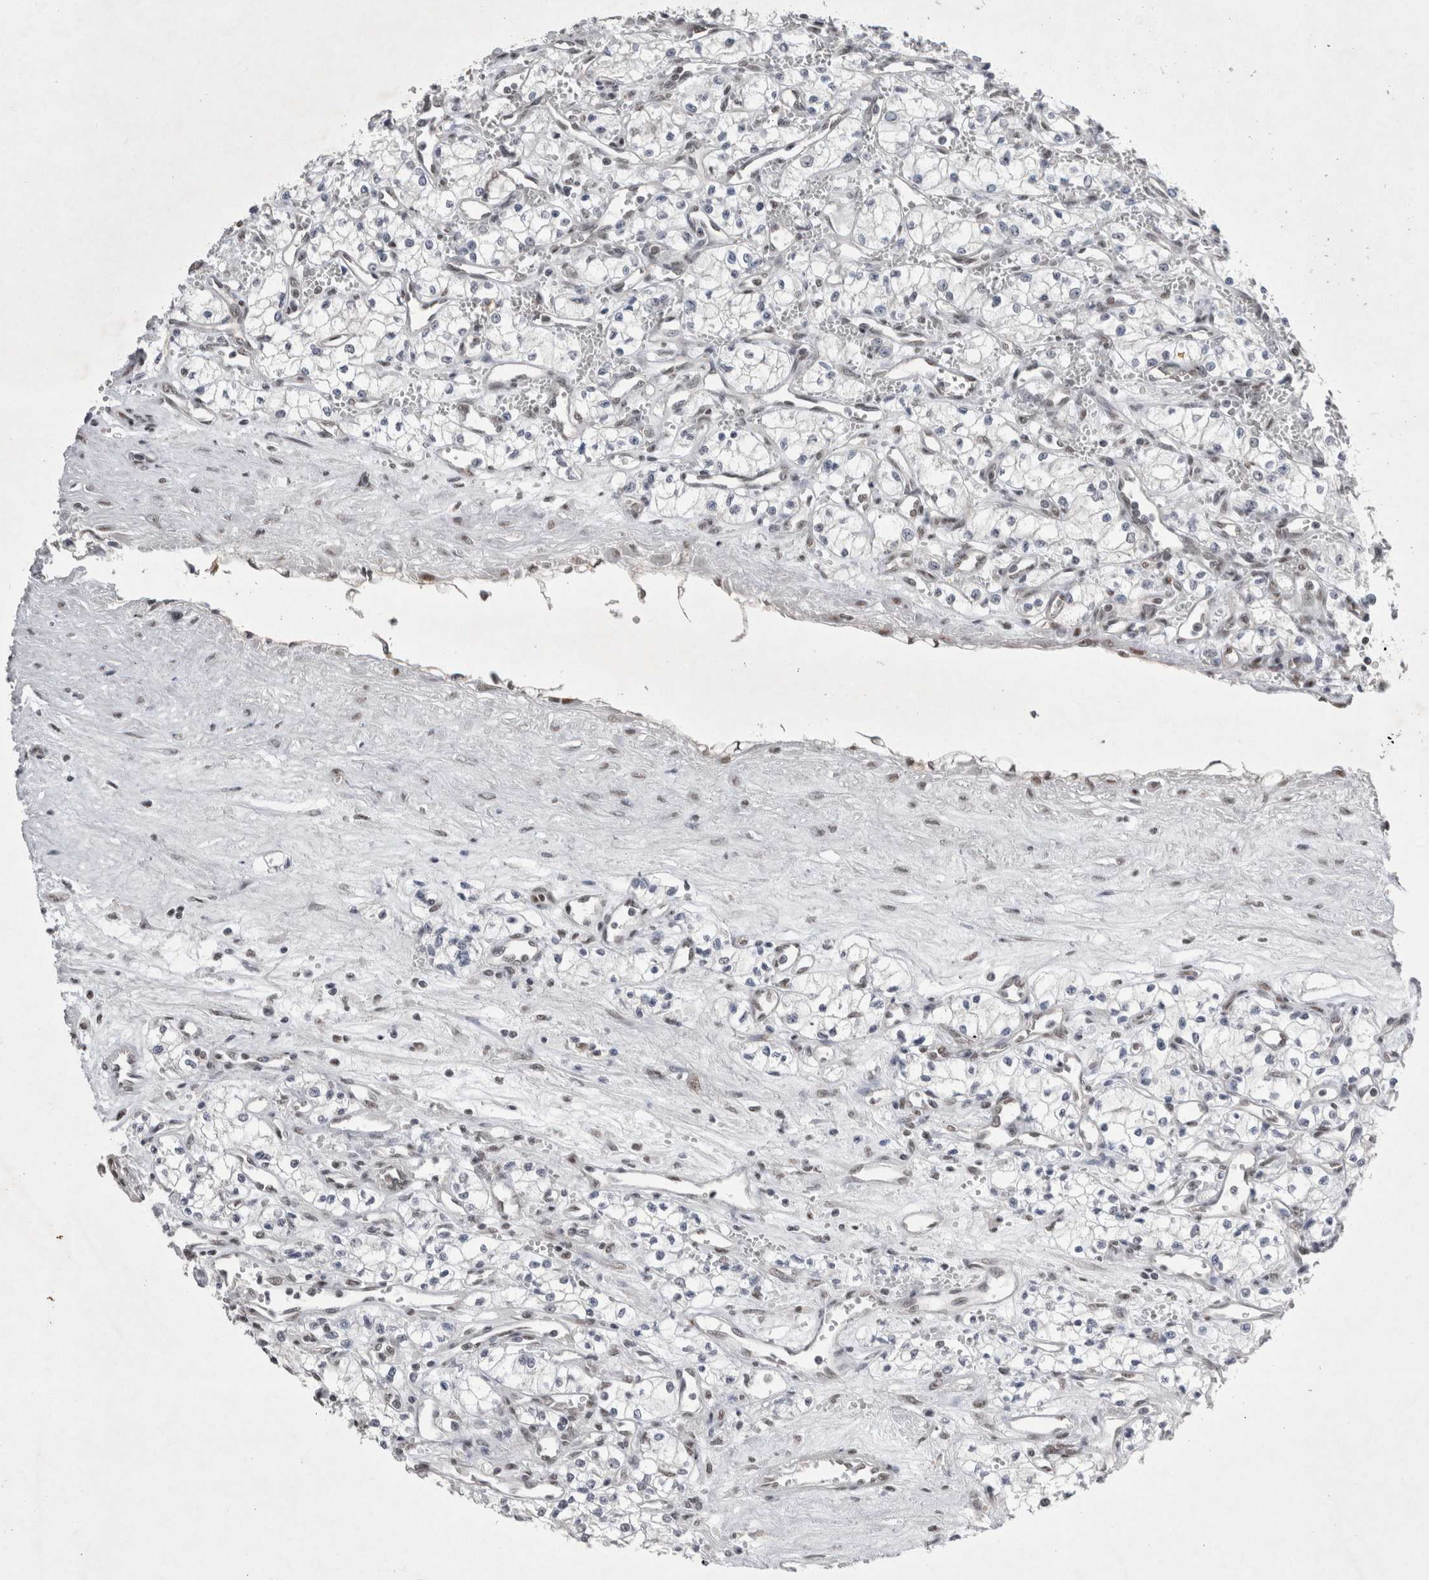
{"staining": {"intensity": "negative", "quantity": "none", "location": "none"}, "tissue": "renal cancer", "cell_type": "Tumor cells", "image_type": "cancer", "snomed": [{"axis": "morphology", "description": "Adenocarcinoma, NOS"}, {"axis": "topography", "description": "Kidney"}], "caption": "A histopathology image of human renal adenocarcinoma is negative for staining in tumor cells.", "gene": "RBM6", "patient": {"sex": "male", "age": 59}}